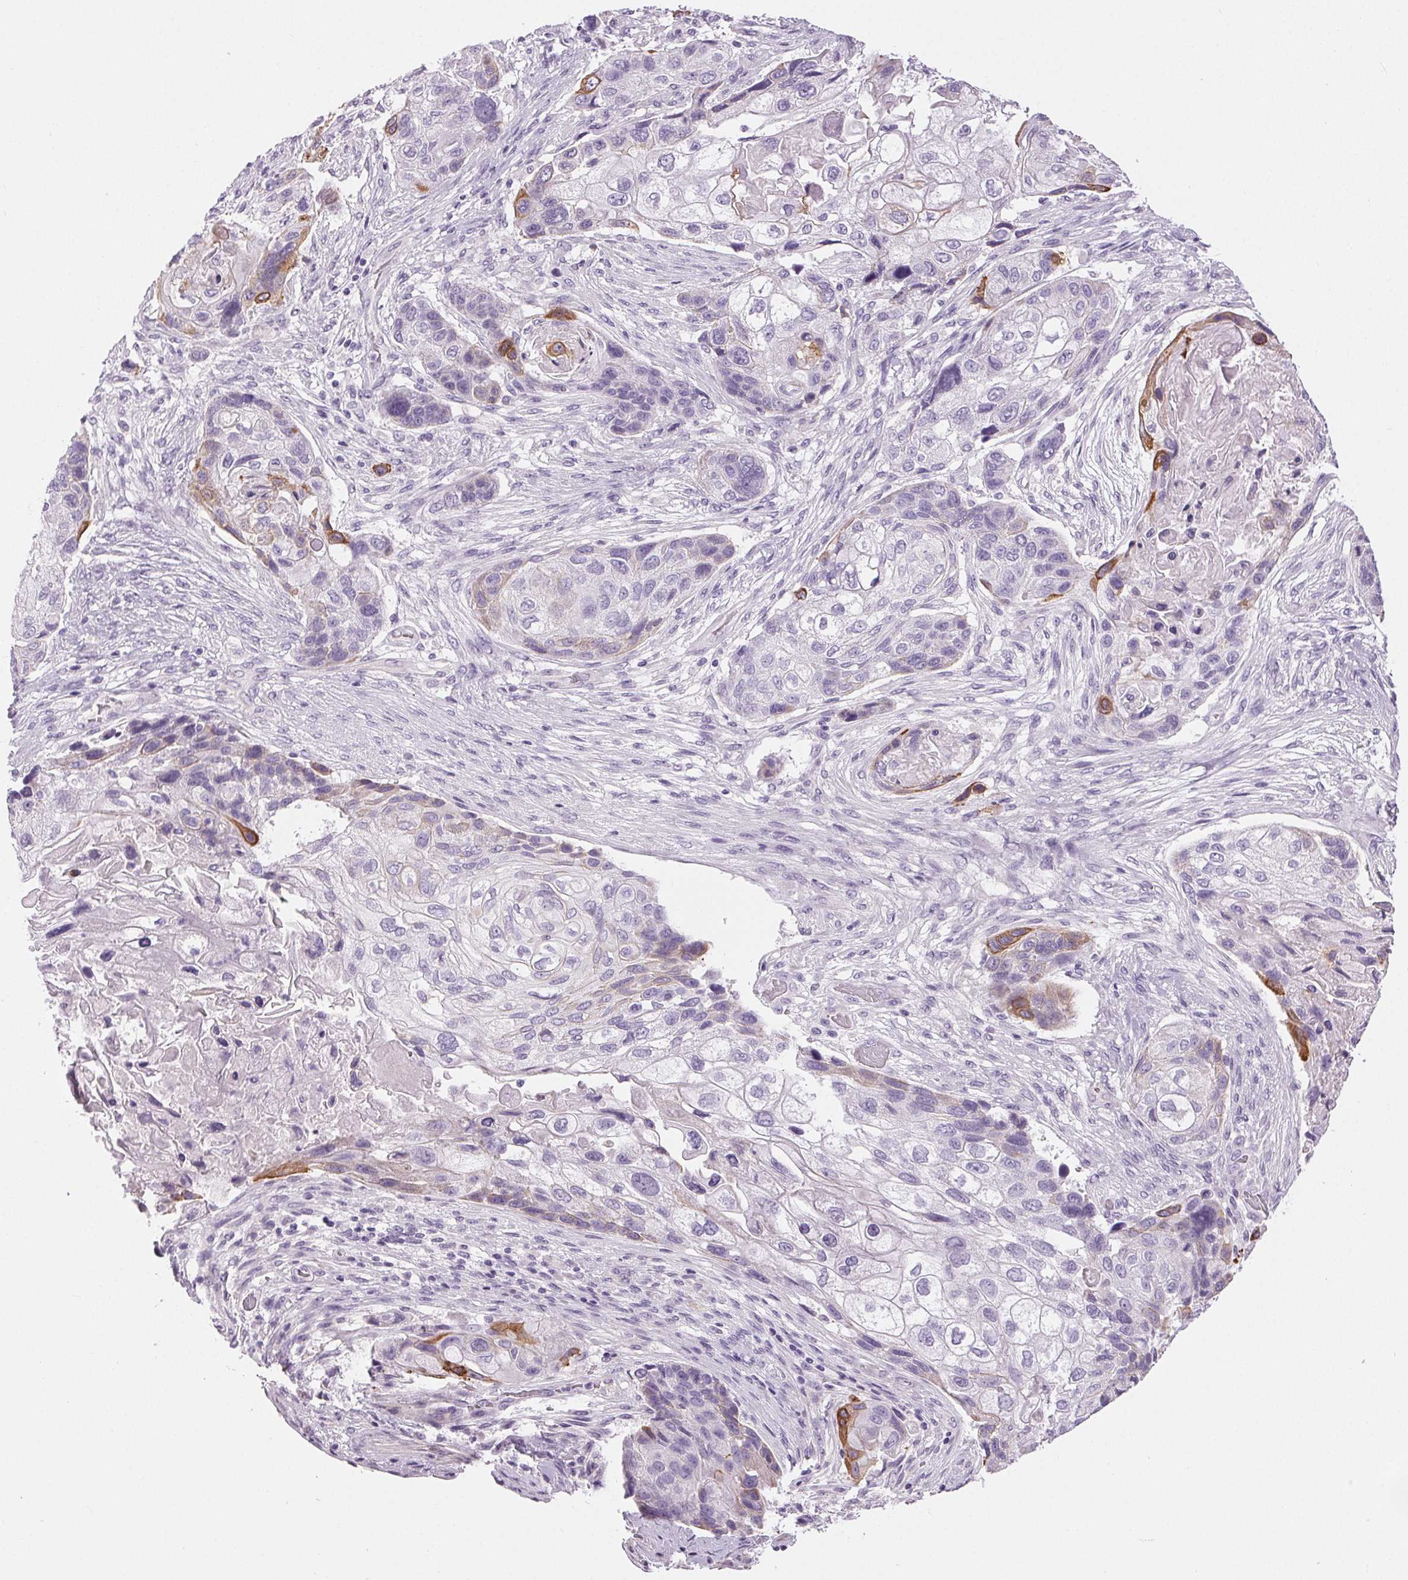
{"staining": {"intensity": "moderate", "quantity": "<25%", "location": "cytoplasmic/membranous"}, "tissue": "lung cancer", "cell_type": "Tumor cells", "image_type": "cancer", "snomed": [{"axis": "morphology", "description": "Squamous cell carcinoma, NOS"}, {"axis": "topography", "description": "Lung"}], "caption": "This image demonstrates immunohistochemistry staining of lung cancer, with low moderate cytoplasmic/membranous positivity in approximately <25% of tumor cells.", "gene": "MISP", "patient": {"sex": "male", "age": 69}}